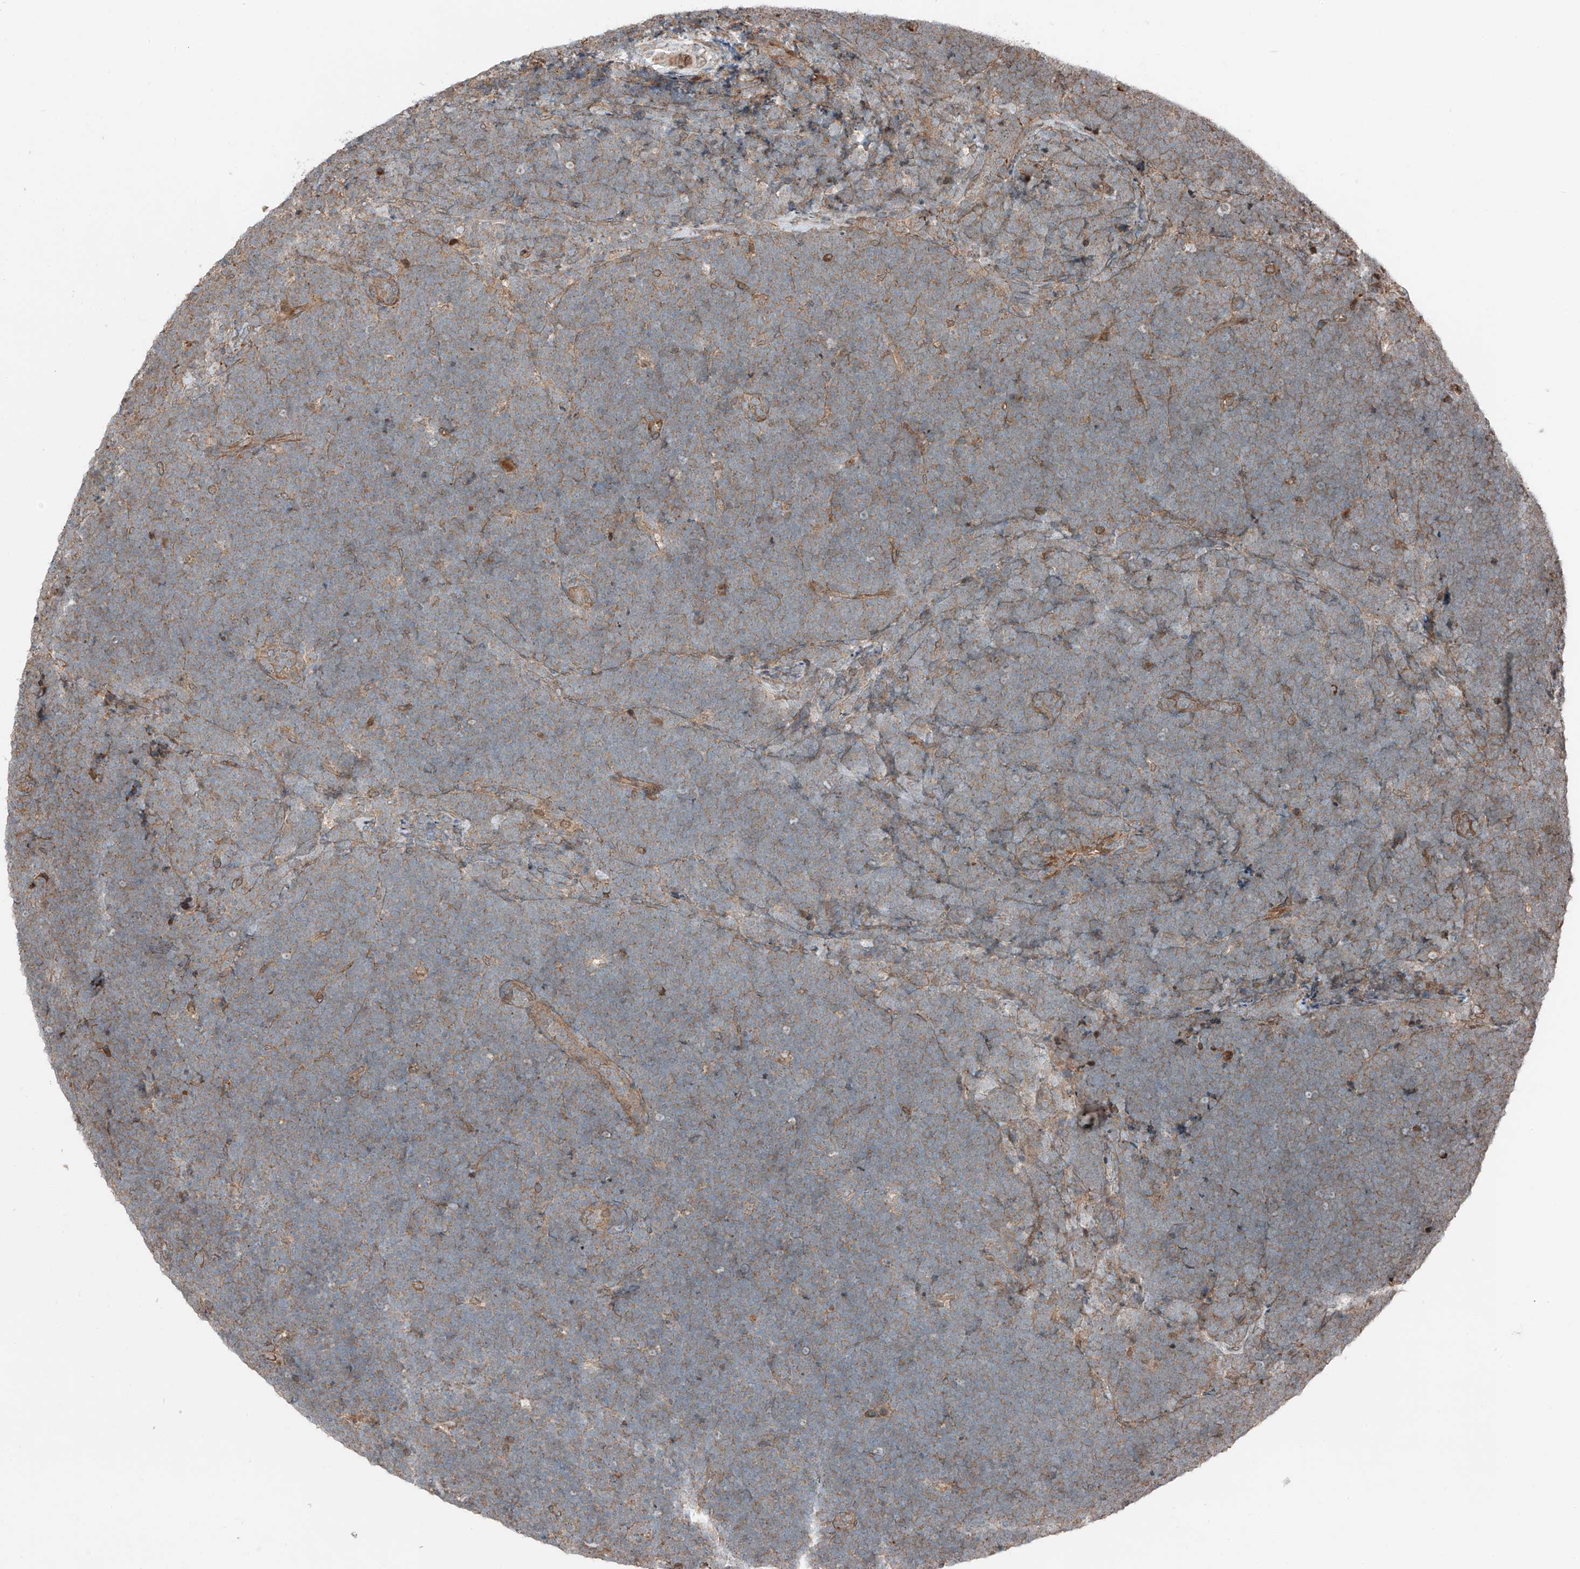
{"staining": {"intensity": "weak", "quantity": ">75%", "location": "cytoplasmic/membranous"}, "tissue": "lymphoma", "cell_type": "Tumor cells", "image_type": "cancer", "snomed": [{"axis": "morphology", "description": "Malignant lymphoma, non-Hodgkin's type, High grade"}, {"axis": "topography", "description": "Lymph node"}], "caption": "Immunohistochemical staining of lymphoma exhibits low levels of weak cytoplasmic/membranous protein expression in about >75% of tumor cells. The protein is stained brown, and the nuclei are stained in blue (DAB (3,3'-diaminobenzidine) IHC with brightfield microscopy, high magnification).", "gene": "CEP162", "patient": {"sex": "male", "age": 13}}